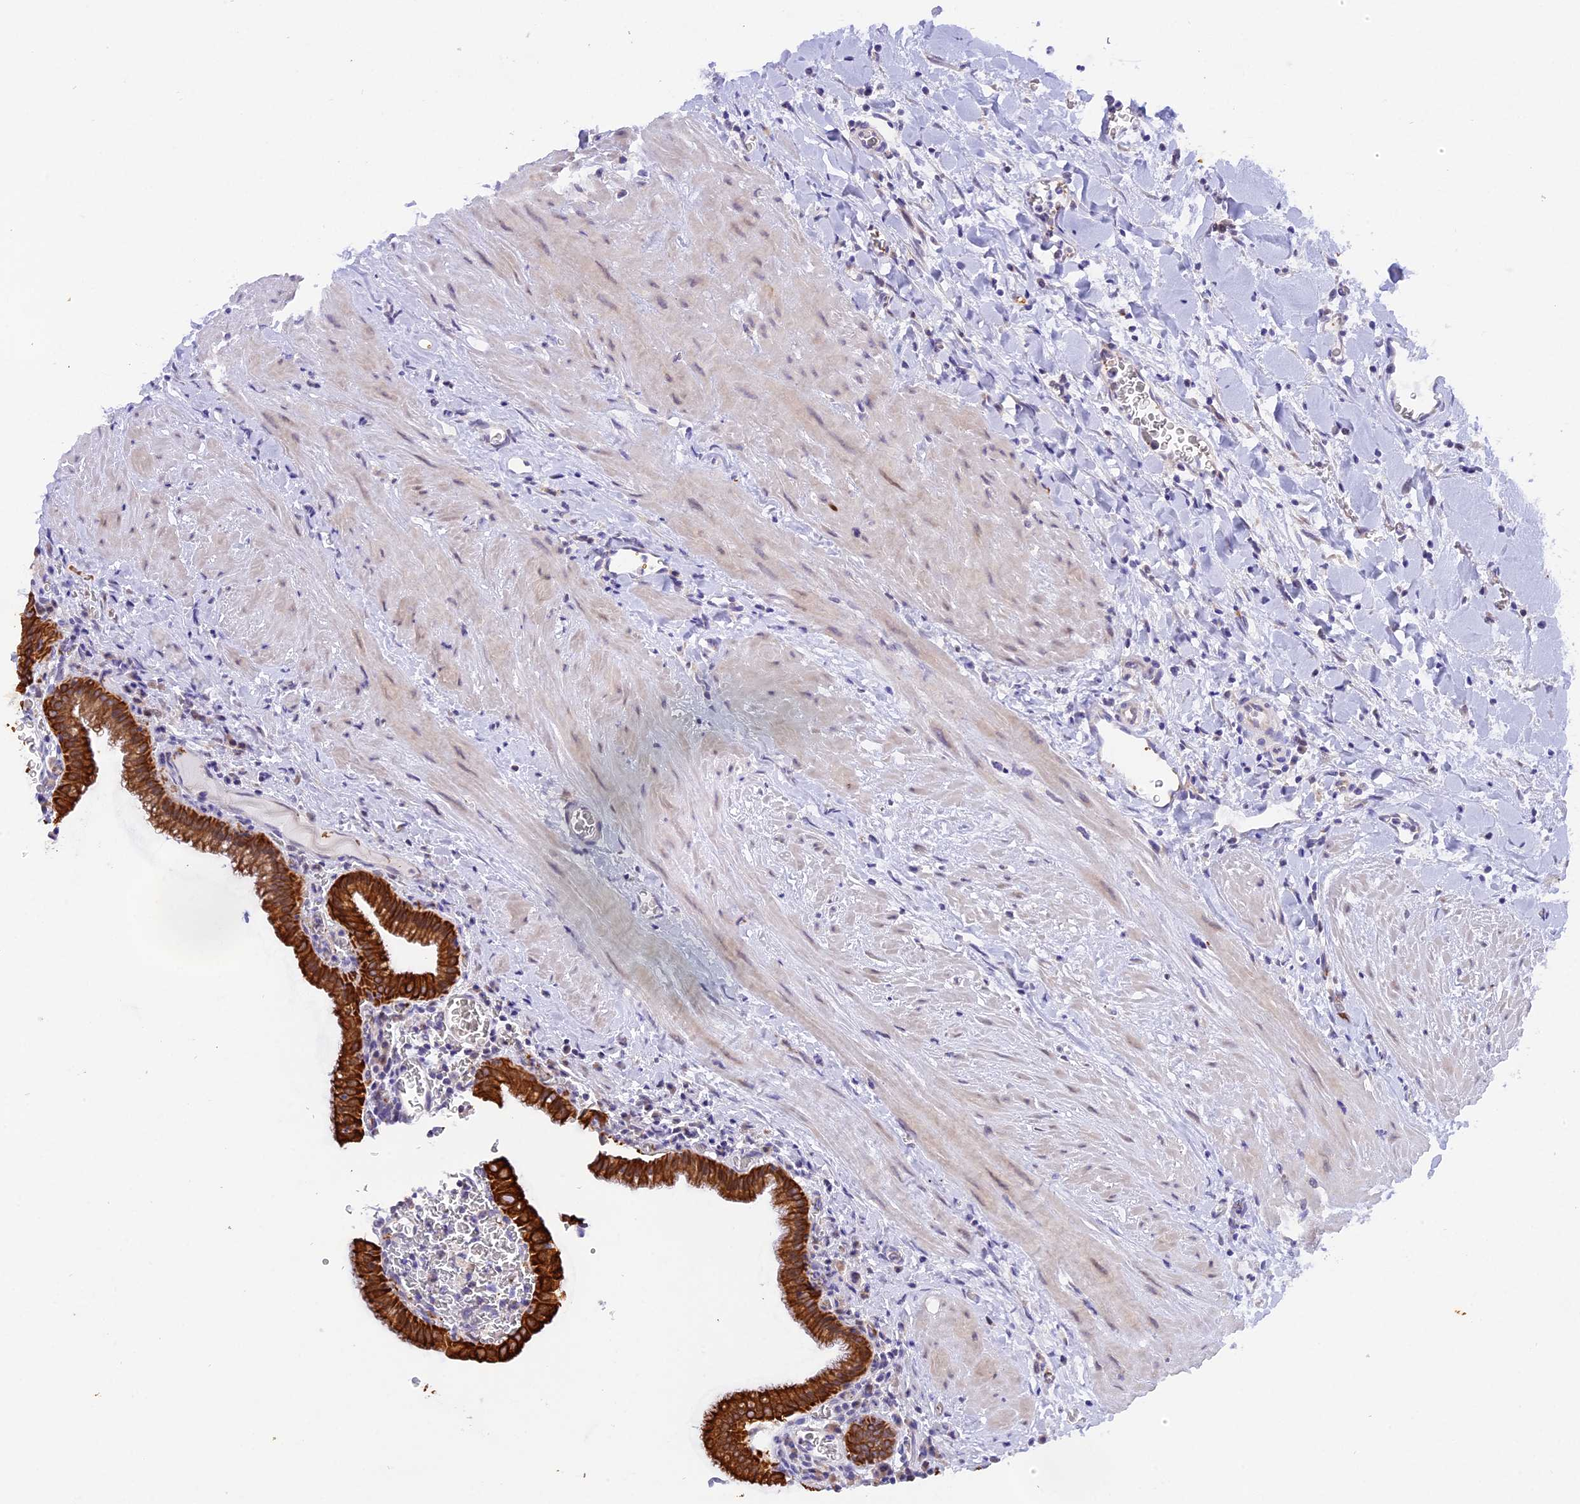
{"staining": {"intensity": "strong", "quantity": ">75%", "location": "cytoplasmic/membranous"}, "tissue": "gallbladder", "cell_type": "Glandular cells", "image_type": "normal", "snomed": [{"axis": "morphology", "description": "Normal tissue, NOS"}, {"axis": "topography", "description": "Gallbladder"}], "caption": "IHC of benign gallbladder exhibits high levels of strong cytoplasmic/membranous positivity in approximately >75% of glandular cells. (IHC, brightfield microscopy, high magnification).", "gene": "PKIA", "patient": {"sex": "male", "age": 78}}